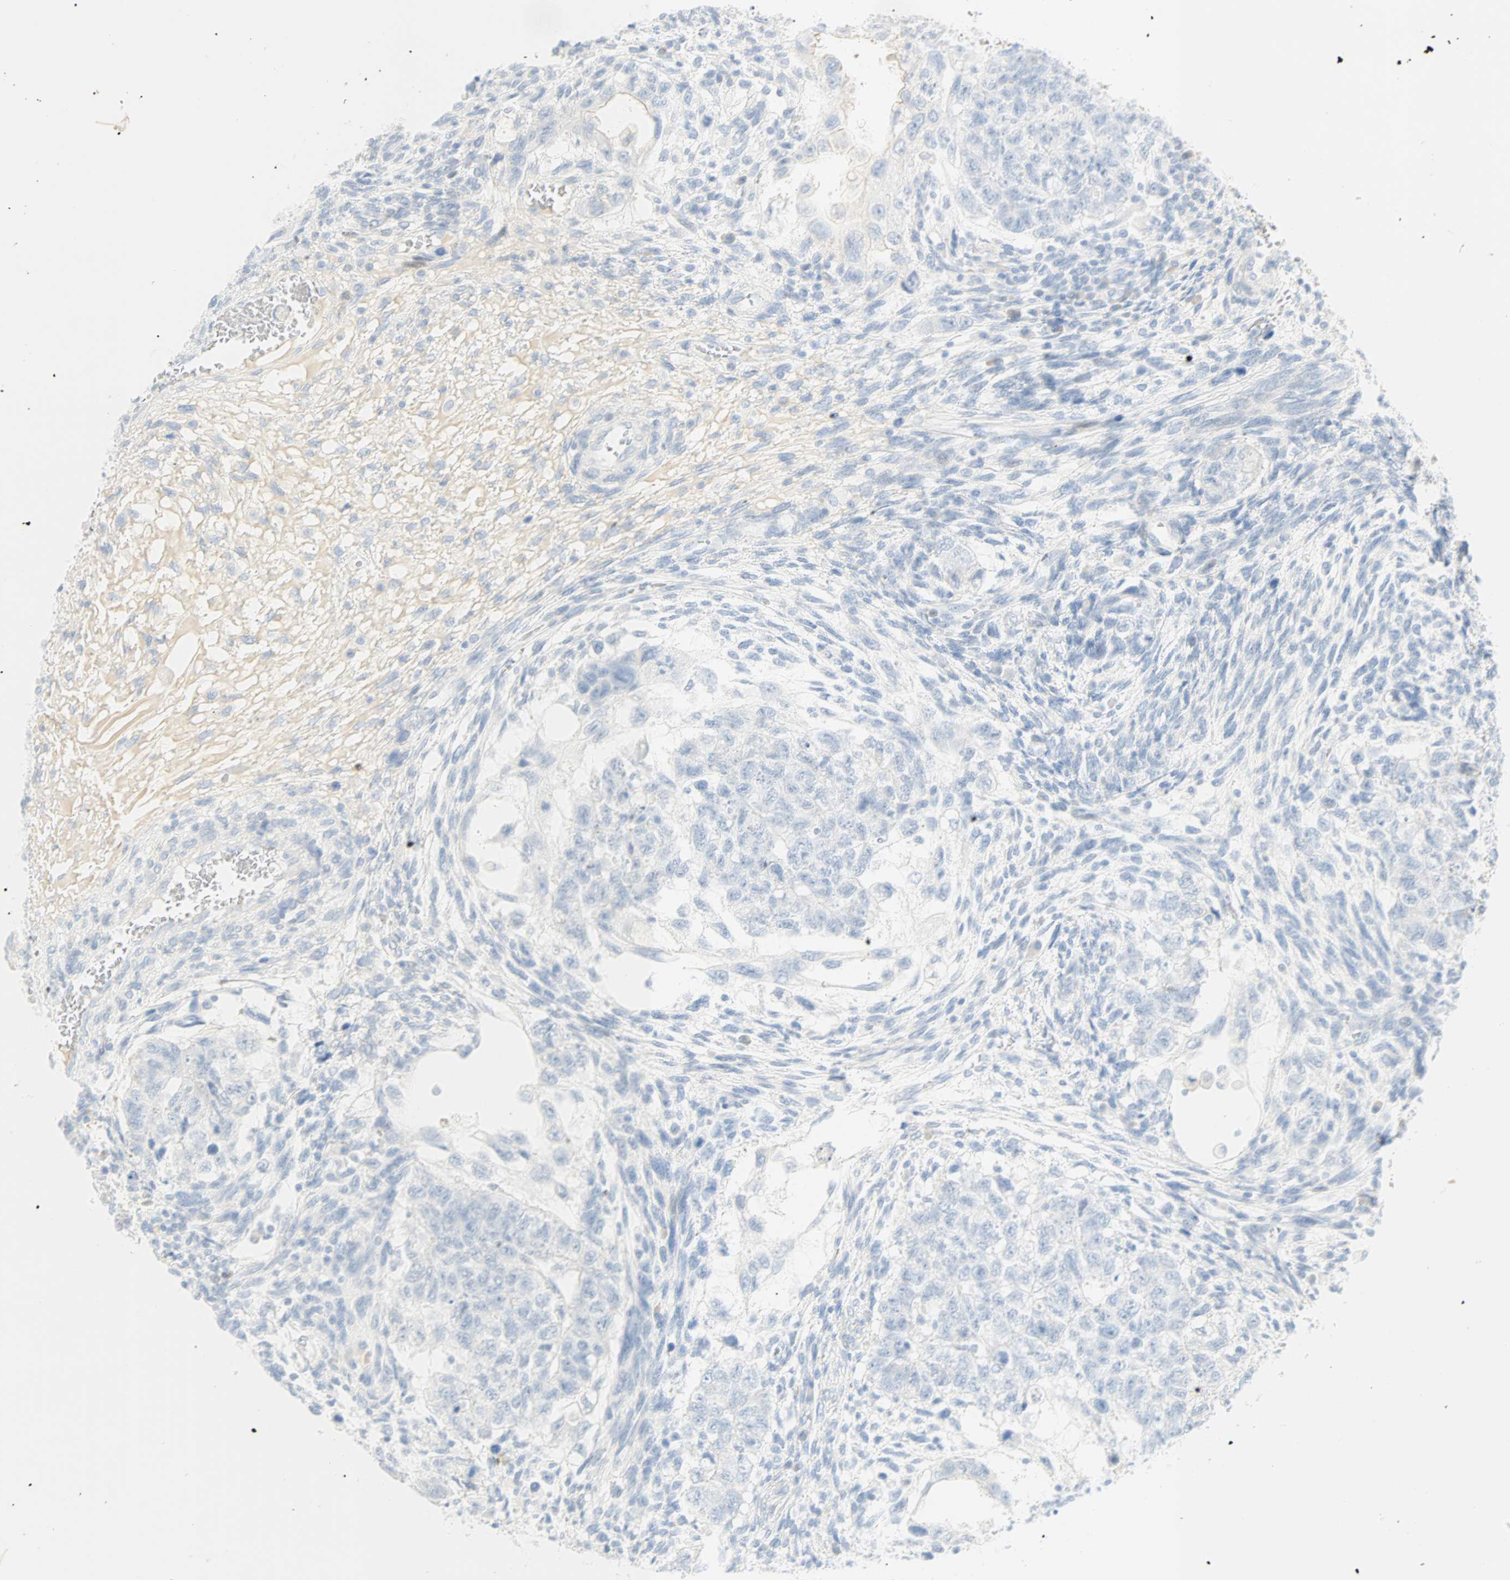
{"staining": {"intensity": "negative", "quantity": "none", "location": "none"}, "tissue": "testis cancer", "cell_type": "Tumor cells", "image_type": "cancer", "snomed": [{"axis": "morphology", "description": "Normal tissue, NOS"}, {"axis": "morphology", "description": "Carcinoma, Embryonal, NOS"}, {"axis": "topography", "description": "Testis"}], "caption": "IHC micrograph of human testis cancer stained for a protein (brown), which reveals no positivity in tumor cells.", "gene": "SELENBP1", "patient": {"sex": "male", "age": 36}}